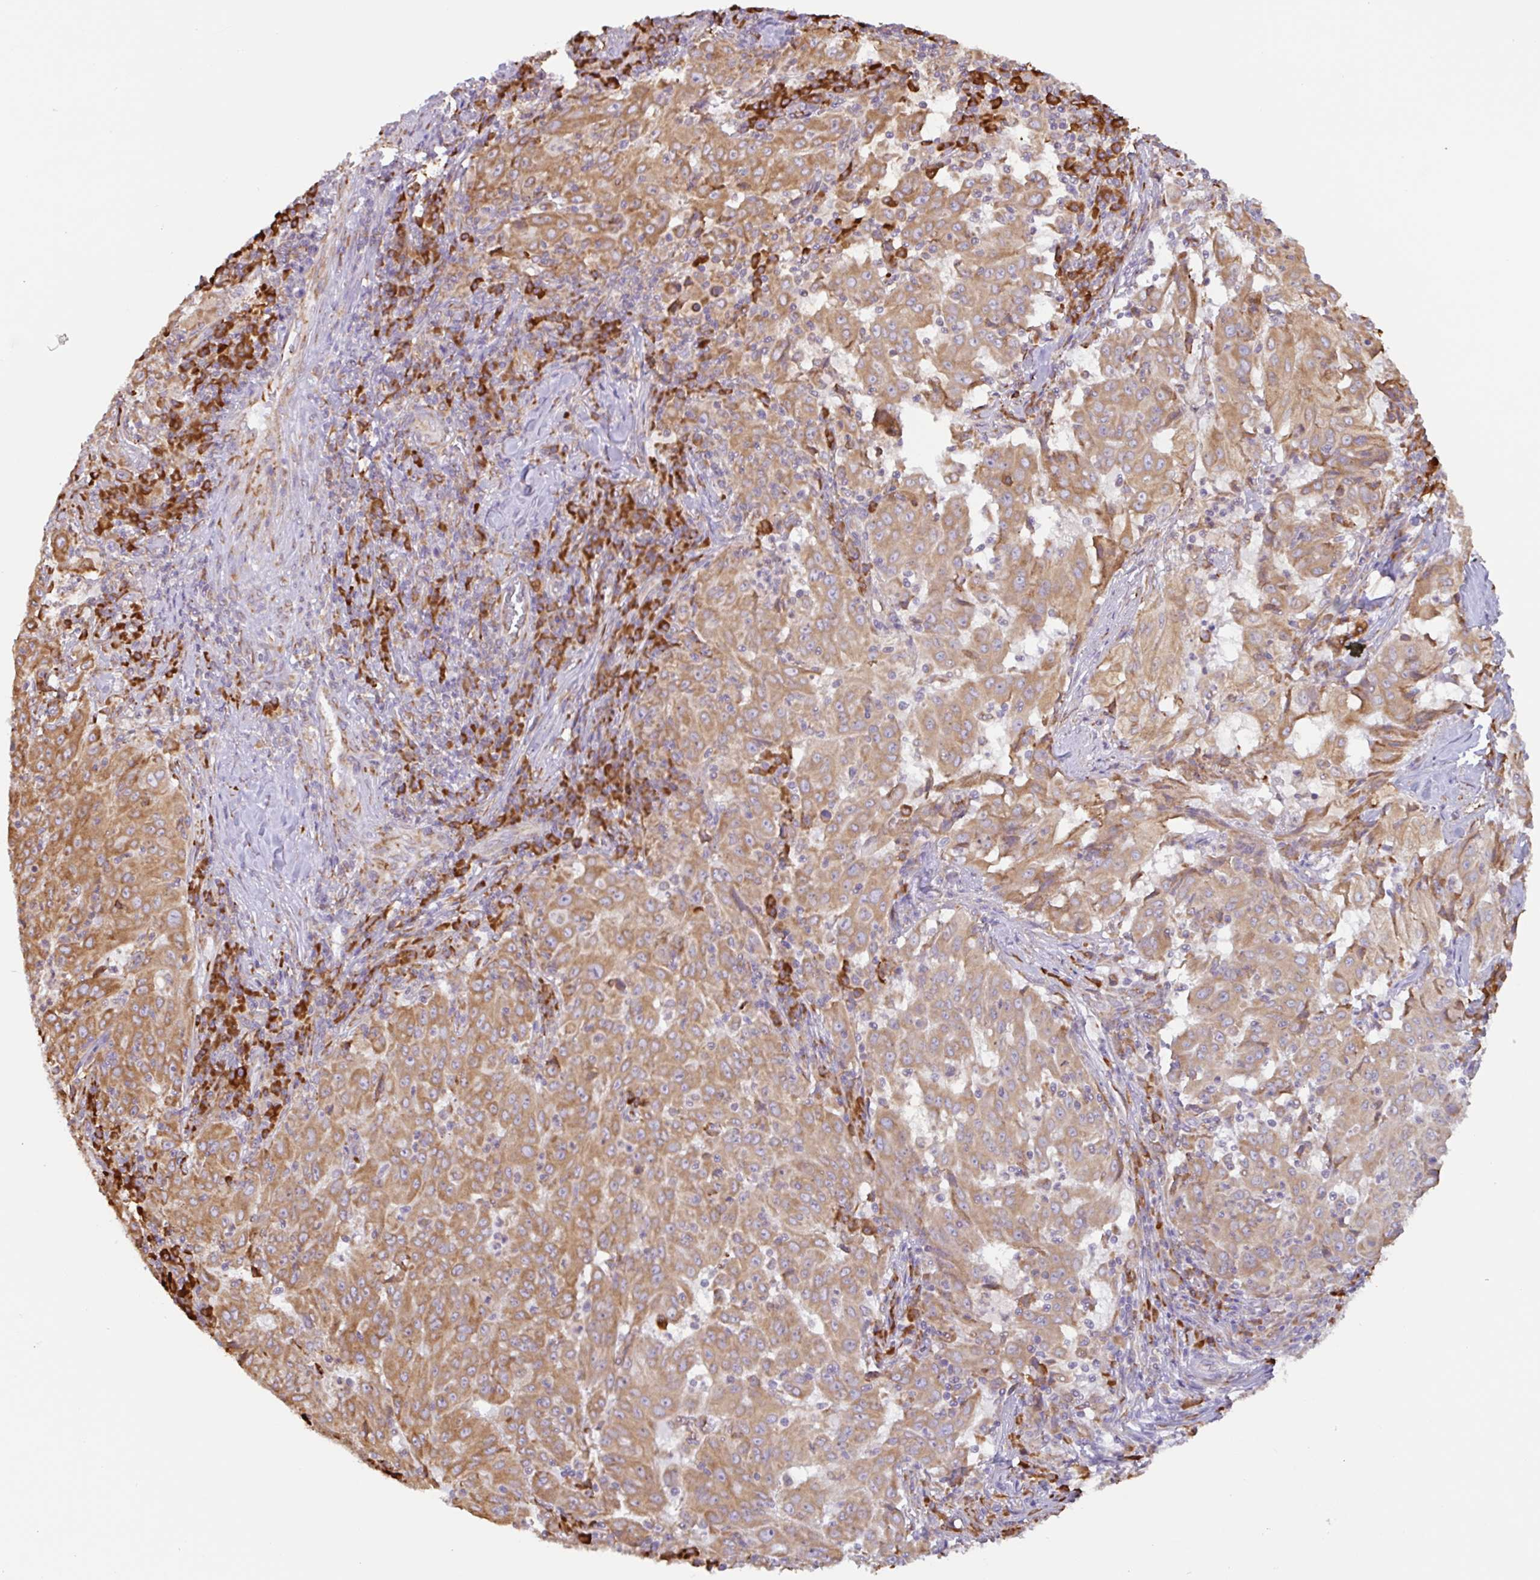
{"staining": {"intensity": "moderate", "quantity": ">75%", "location": "cytoplasmic/membranous"}, "tissue": "pancreatic cancer", "cell_type": "Tumor cells", "image_type": "cancer", "snomed": [{"axis": "morphology", "description": "Adenocarcinoma, NOS"}, {"axis": "topography", "description": "Pancreas"}], "caption": "Protein expression analysis of adenocarcinoma (pancreatic) displays moderate cytoplasmic/membranous staining in about >75% of tumor cells.", "gene": "DOK4", "patient": {"sex": "male", "age": 63}}